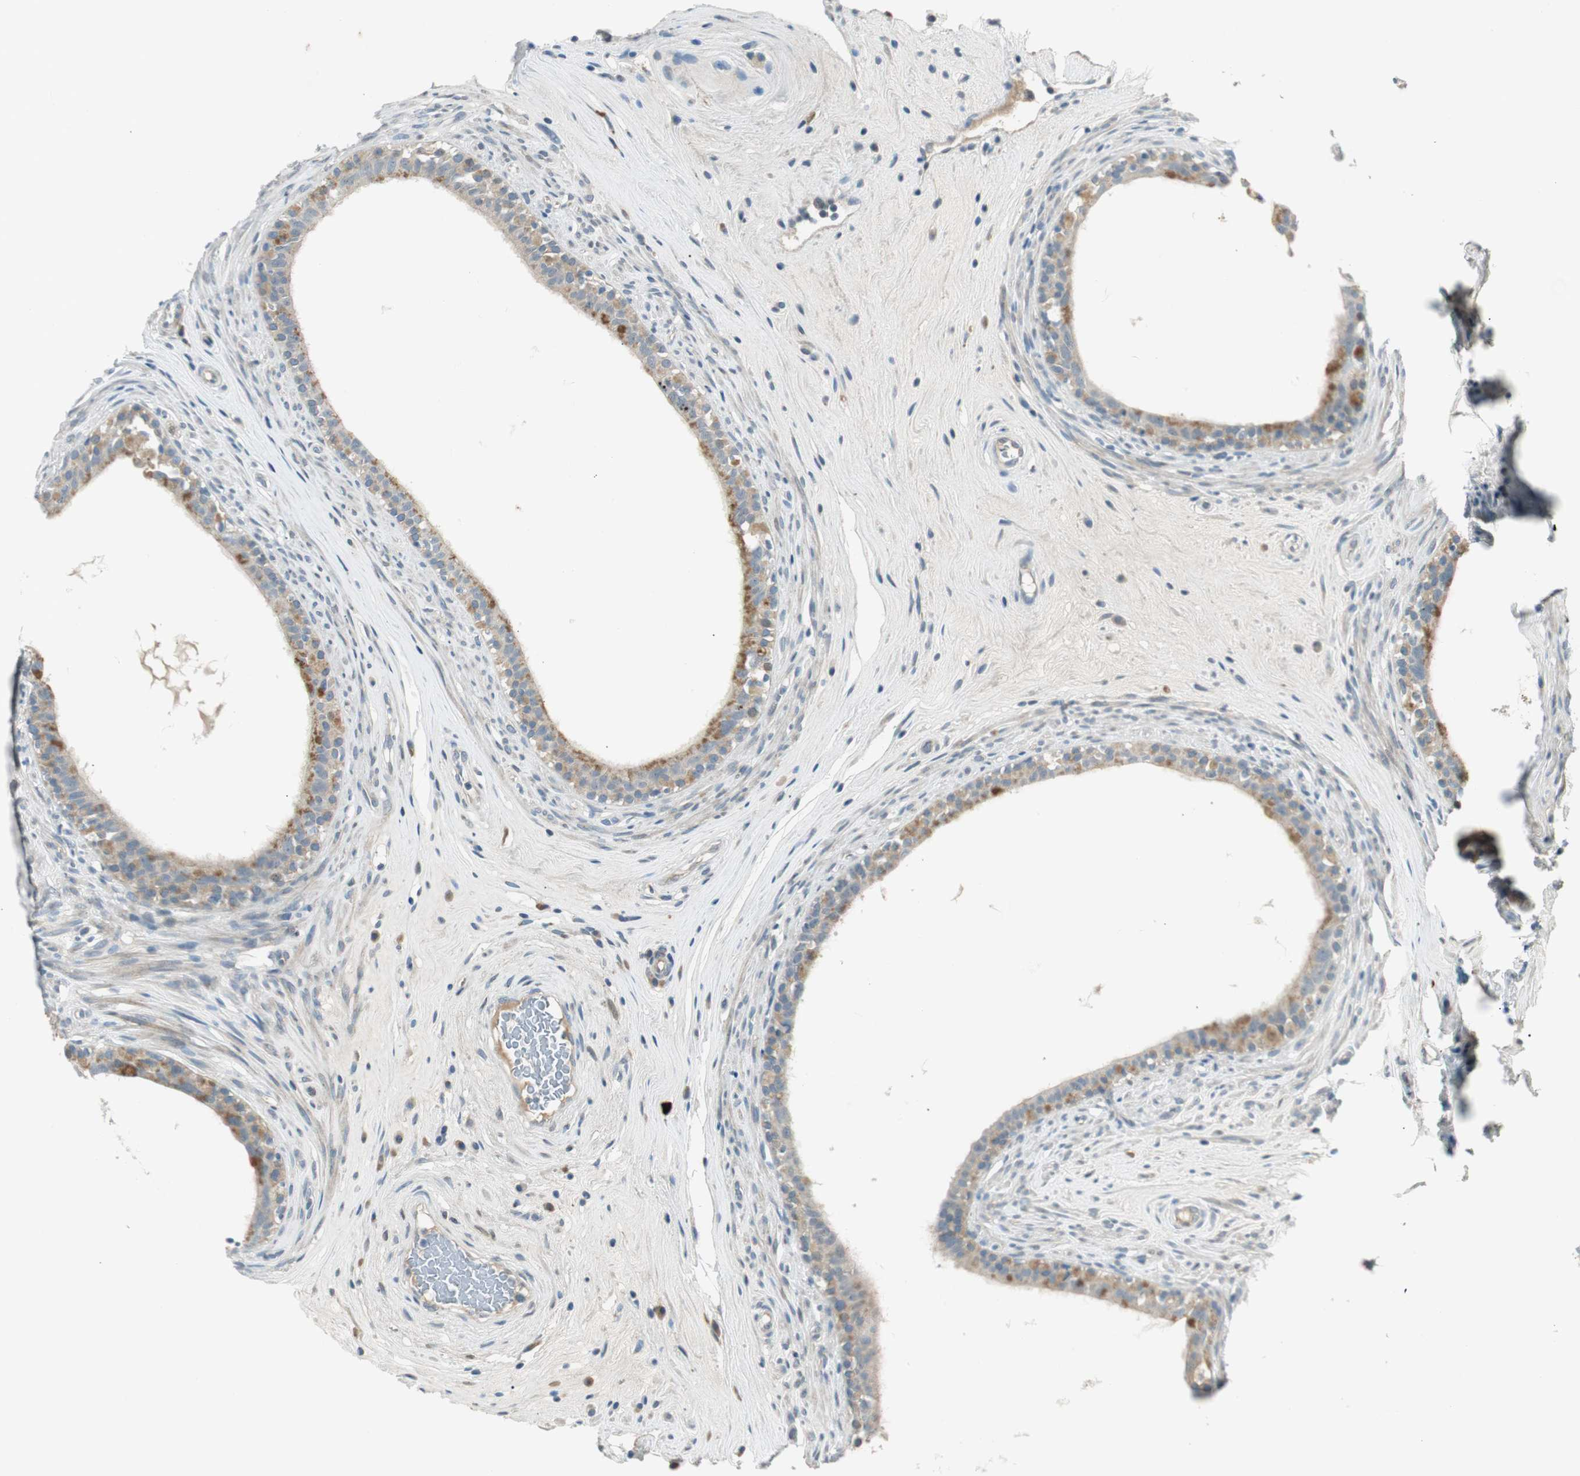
{"staining": {"intensity": "moderate", "quantity": "<25%", "location": "cytoplasmic/membranous"}, "tissue": "epididymis", "cell_type": "Glandular cells", "image_type": "normal", "snomed": [{"axis": "morphology", "description": "Normal tissue, NOS"}, {"axis": "morphology", "description": "Inflammation, NOS"}, {"axis": "topography", "description": "Epididymis"}], "caption": "A high-resolution micrograph shows immunohistochemistry (IHC) staining of benign epididymis, which displays moderate cytoplasmic/membranous expression in approximately <25% of glandular cells.", "gene": "PCDHB15", "patient": {"sex": "male", "age": 84}}